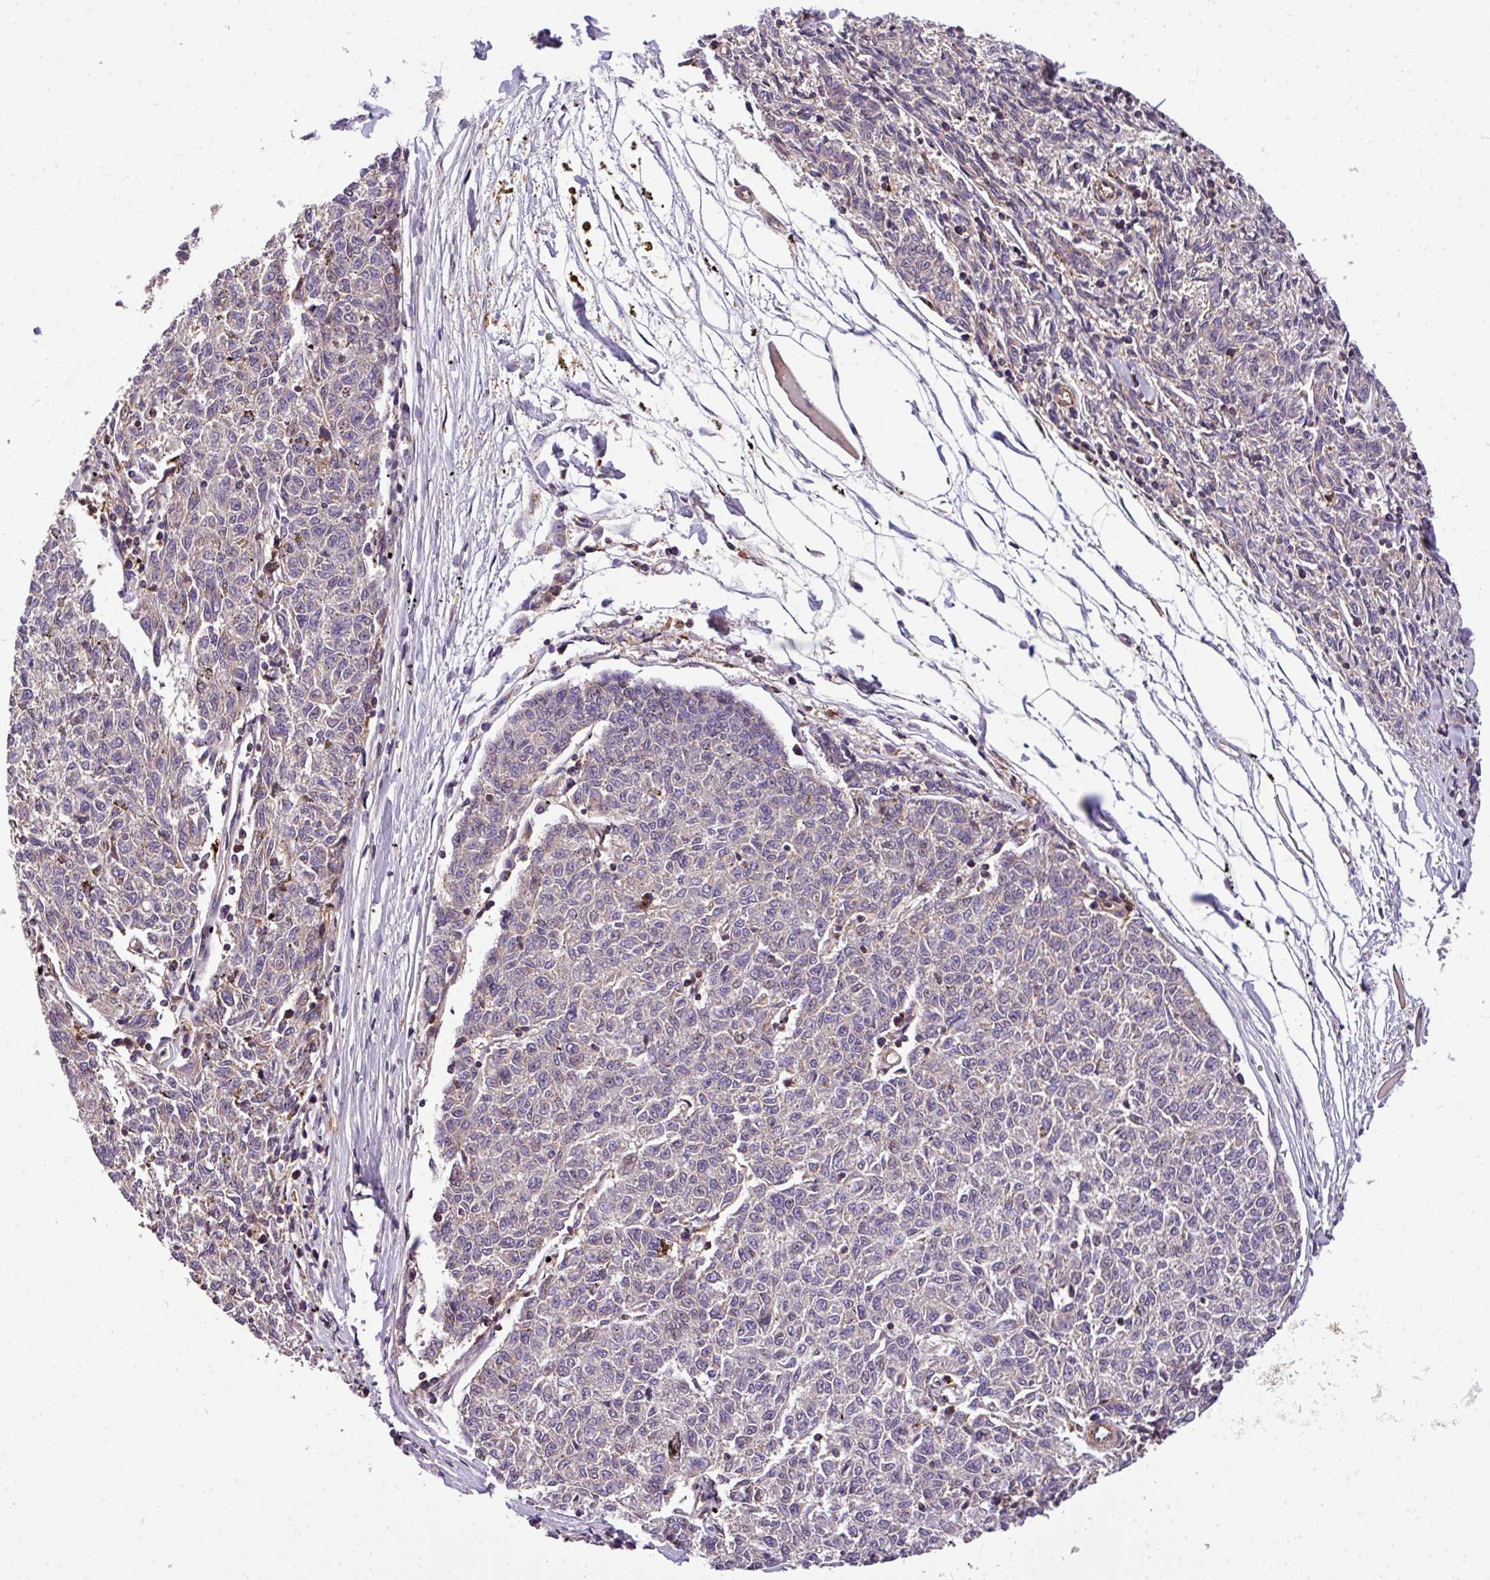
{"staining": {"intensity": "weak", "quantity": "<25%", "location": "cytoplasmic/membranous"}, "tissue": "melanoma", "cell_type": "Tumor cells", "image_type": "cancer", "snomed": [{"axis": "morphology", "description": "Malignant melanoma, NOS"}, {"axis": "topography", "description": "Skin"}], "caption": "DAB immunohistochemical staining of human malignant melanoma exhibits no significant staining in tumor cells. (DAB IHC with hematoxylin counter stain).", "gene": "CASS4", "patient": {"sex": "female", "age": 72}}